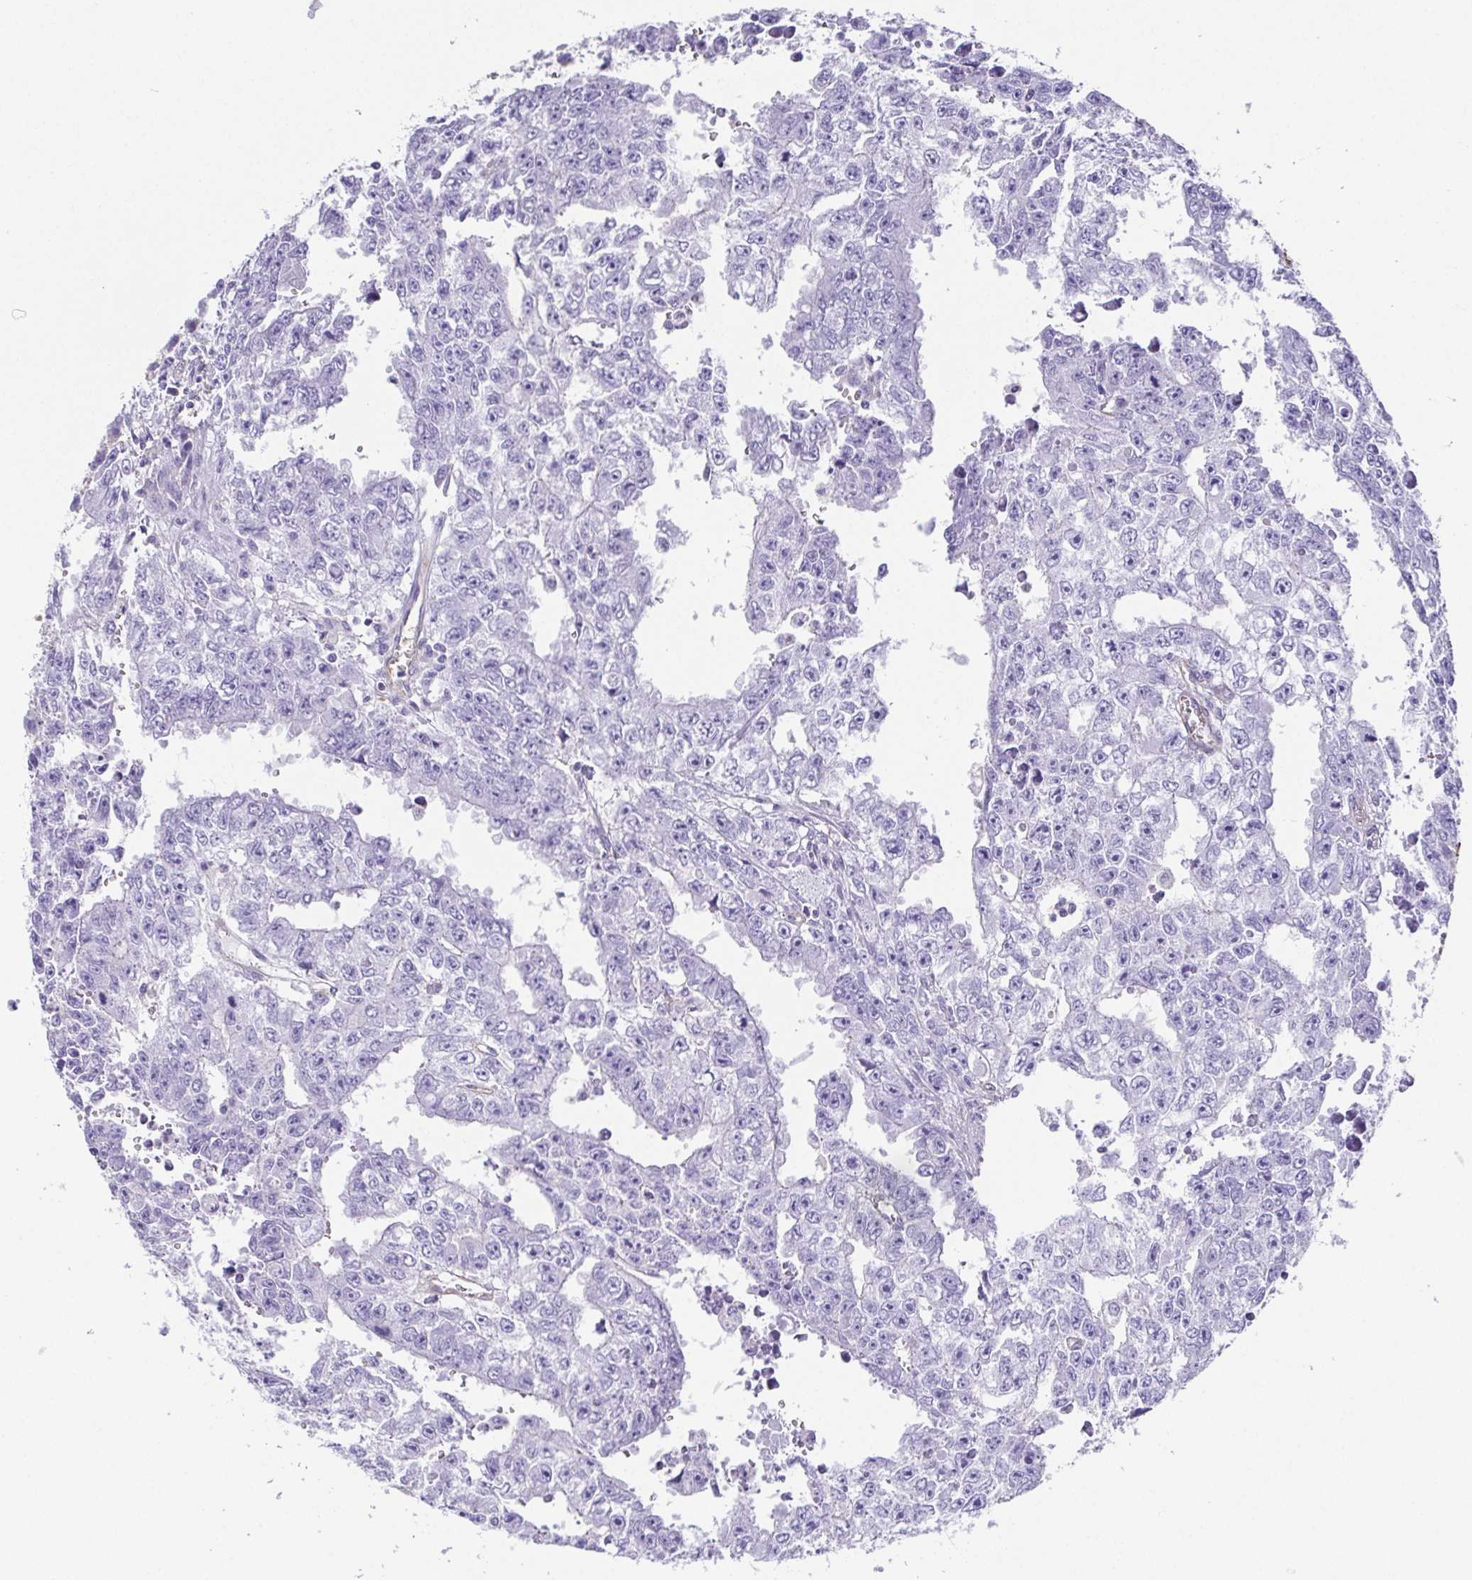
{"staining": {"intensity": "negative", "quantity": "none", "location": "none"}, "tissue": "testis cancer", "cell_type": "Tumor cells", "image_type": "cancer", "snomed": [{"axis": "morphology", "description": "Carcinoma, Embryonal, NOS"}, {"axis": "morphology", "description": "Teratoma, malignant, NOS"}, {"axis": "topography", "description": "Testis"}], "caption": "A histopathology image of human testis malignant teratoma is negative for staining in tumor cells.", "gene": "MYL6", "patient": {"sex": "male", "age": 24}}